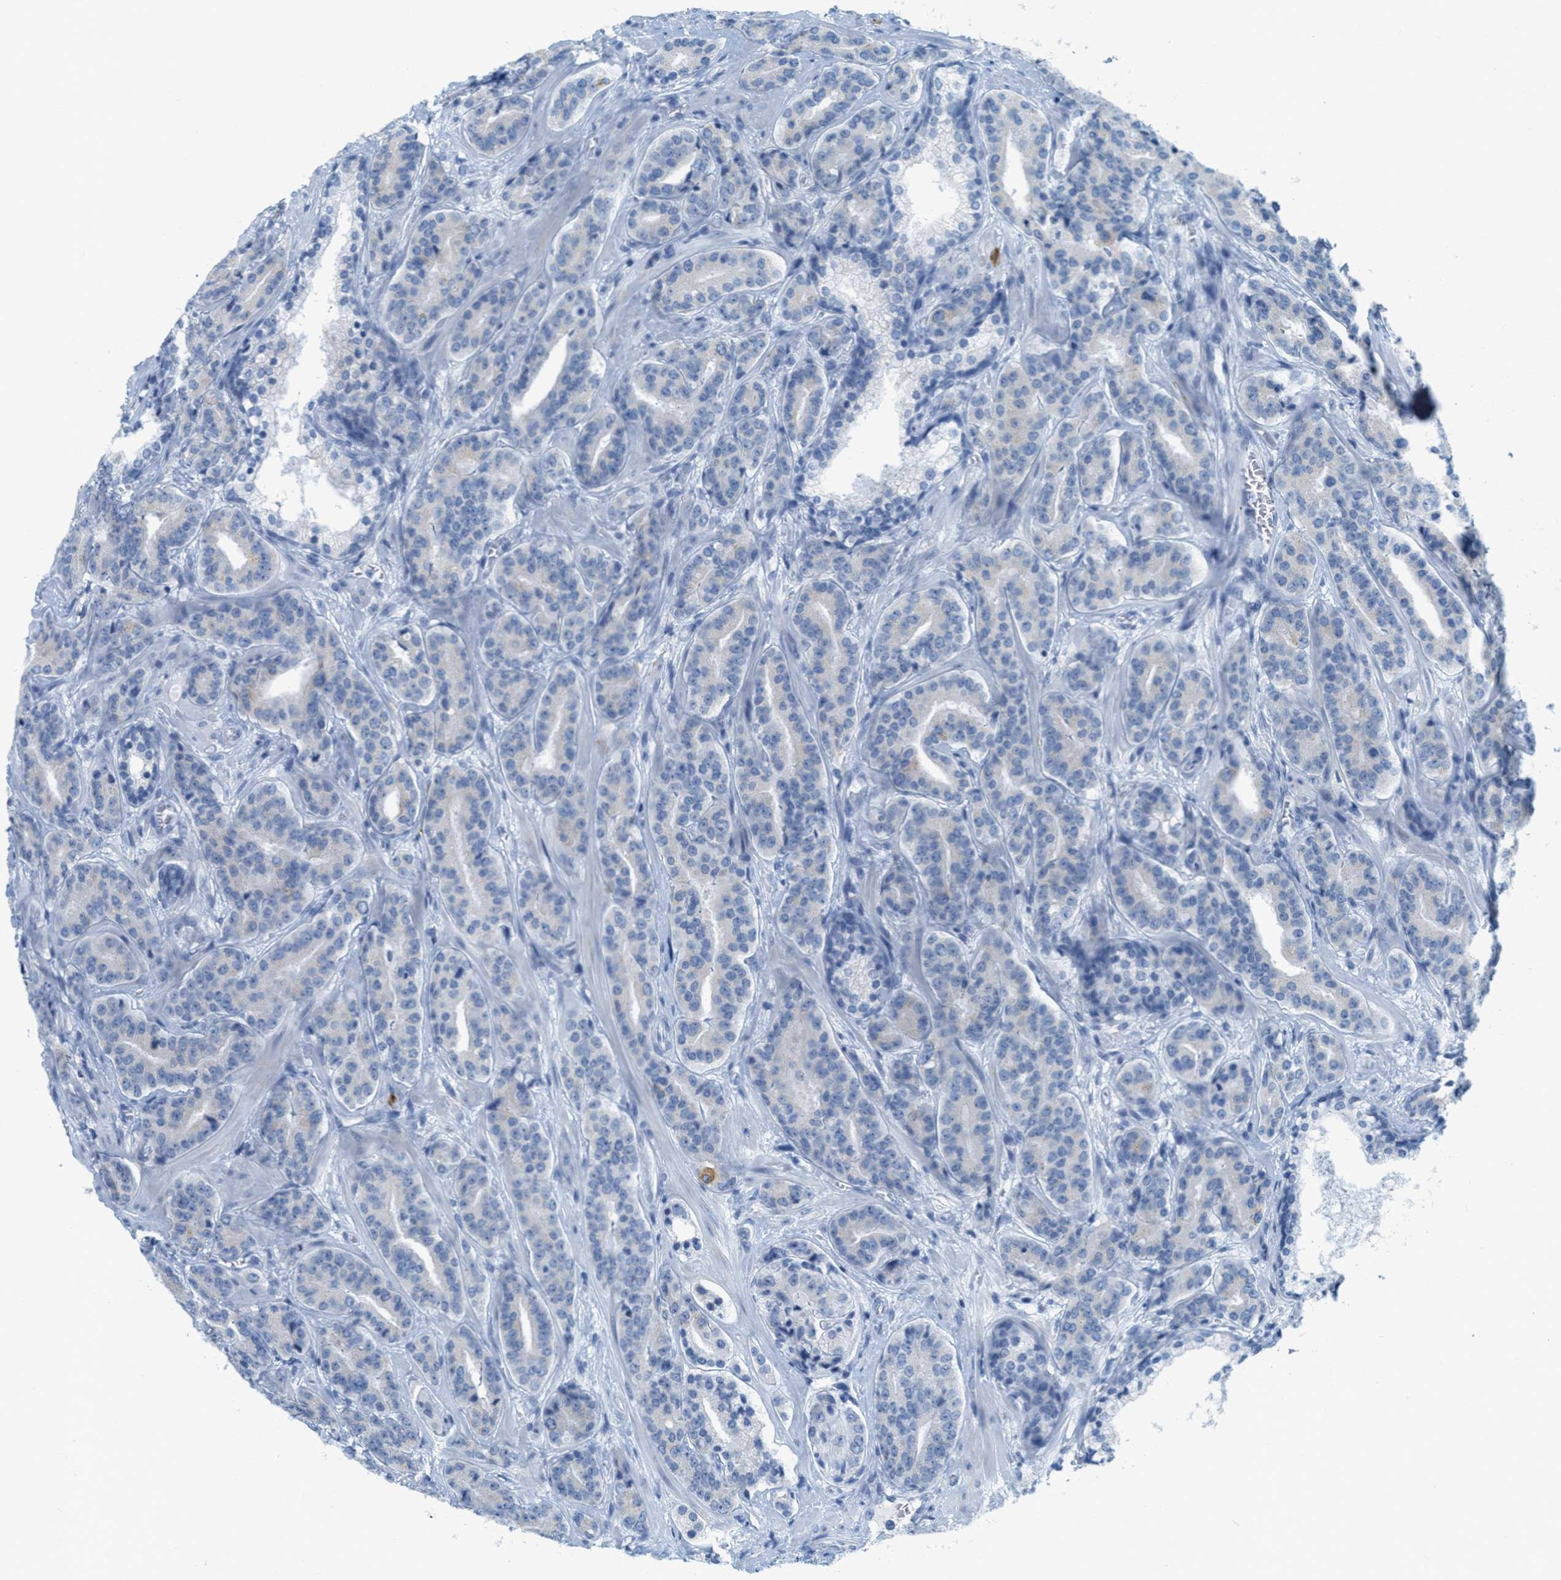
{"staining": {"intensity": "negative", "quantity": "none", "location": "none"}, "tissue": "prostate cancer", "cell_type": "Tumor cells", "image_type": "cancer", "snomed": [{"axis": "morphology", "description": "Adenocarcinoma, High grade"}, {"axis": "topography", "description": "Prostate"}], "caption": "Prostate cancer stained for a protein using immunohistochemistry (IHC) displays no staining tumor cells.", "gene": "TEX264", "patient": {"sex": "male", "age": 60}}